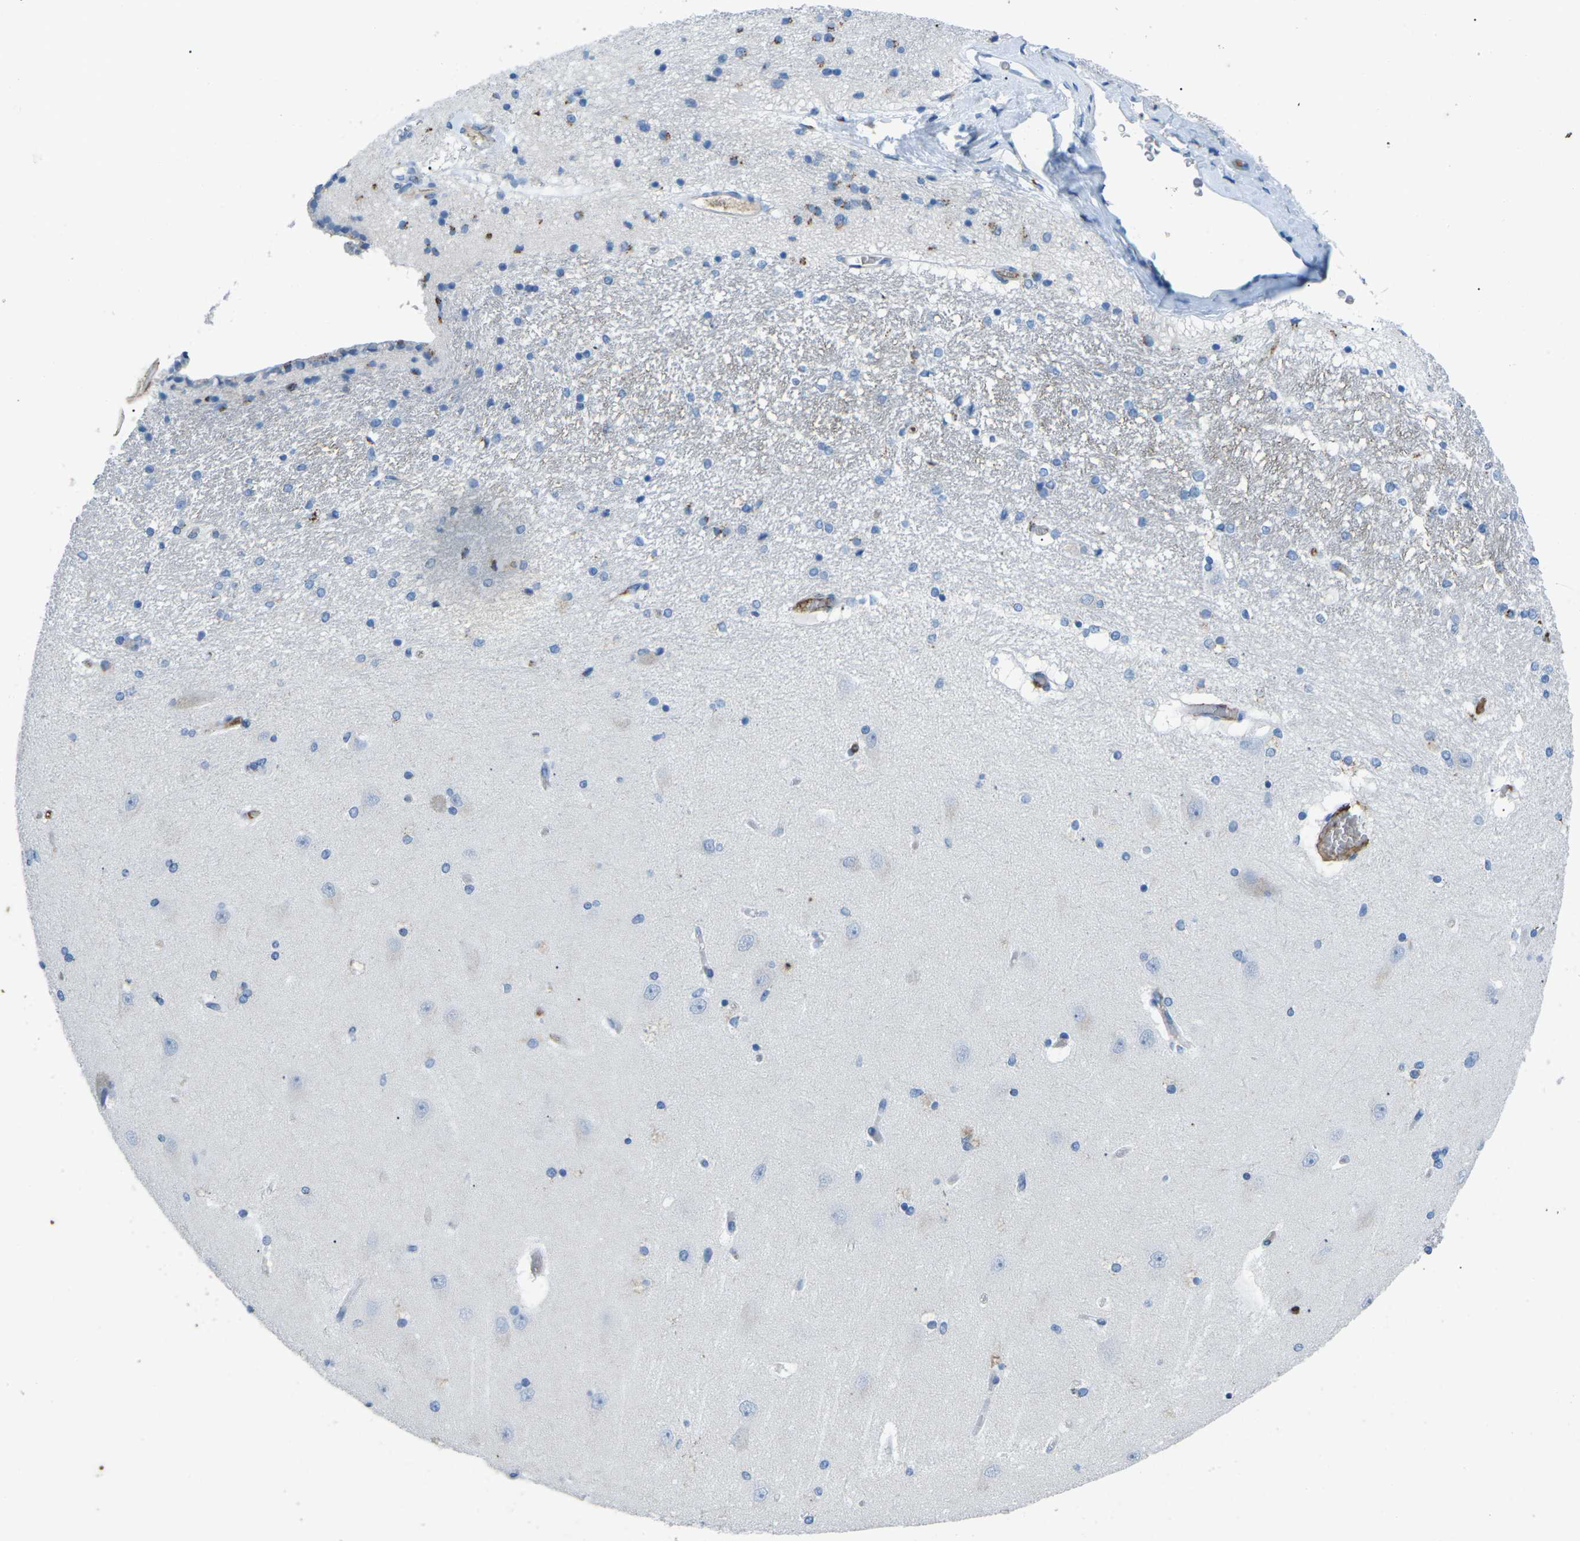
{"staining": {"intensity": "moderate", "quantity": "<25%", "location": "cytoplasmic/membranous"}, "tissue": "hippocampus", "cell_type": "Glial cells", "image_type": "normal", "snomed": [{"axis": "morphology", "description": "Normal tissue, NOS"}, {"axis": "topography", "description": "Hippocampus"}], "caption": "Hippocampus stained with IHC displays moderate cytoplasmic/membranous positivity in approximately <25% of glial cells.", "gene": "CTAGE1", "patient": {"sex": "female", "age": 54}}